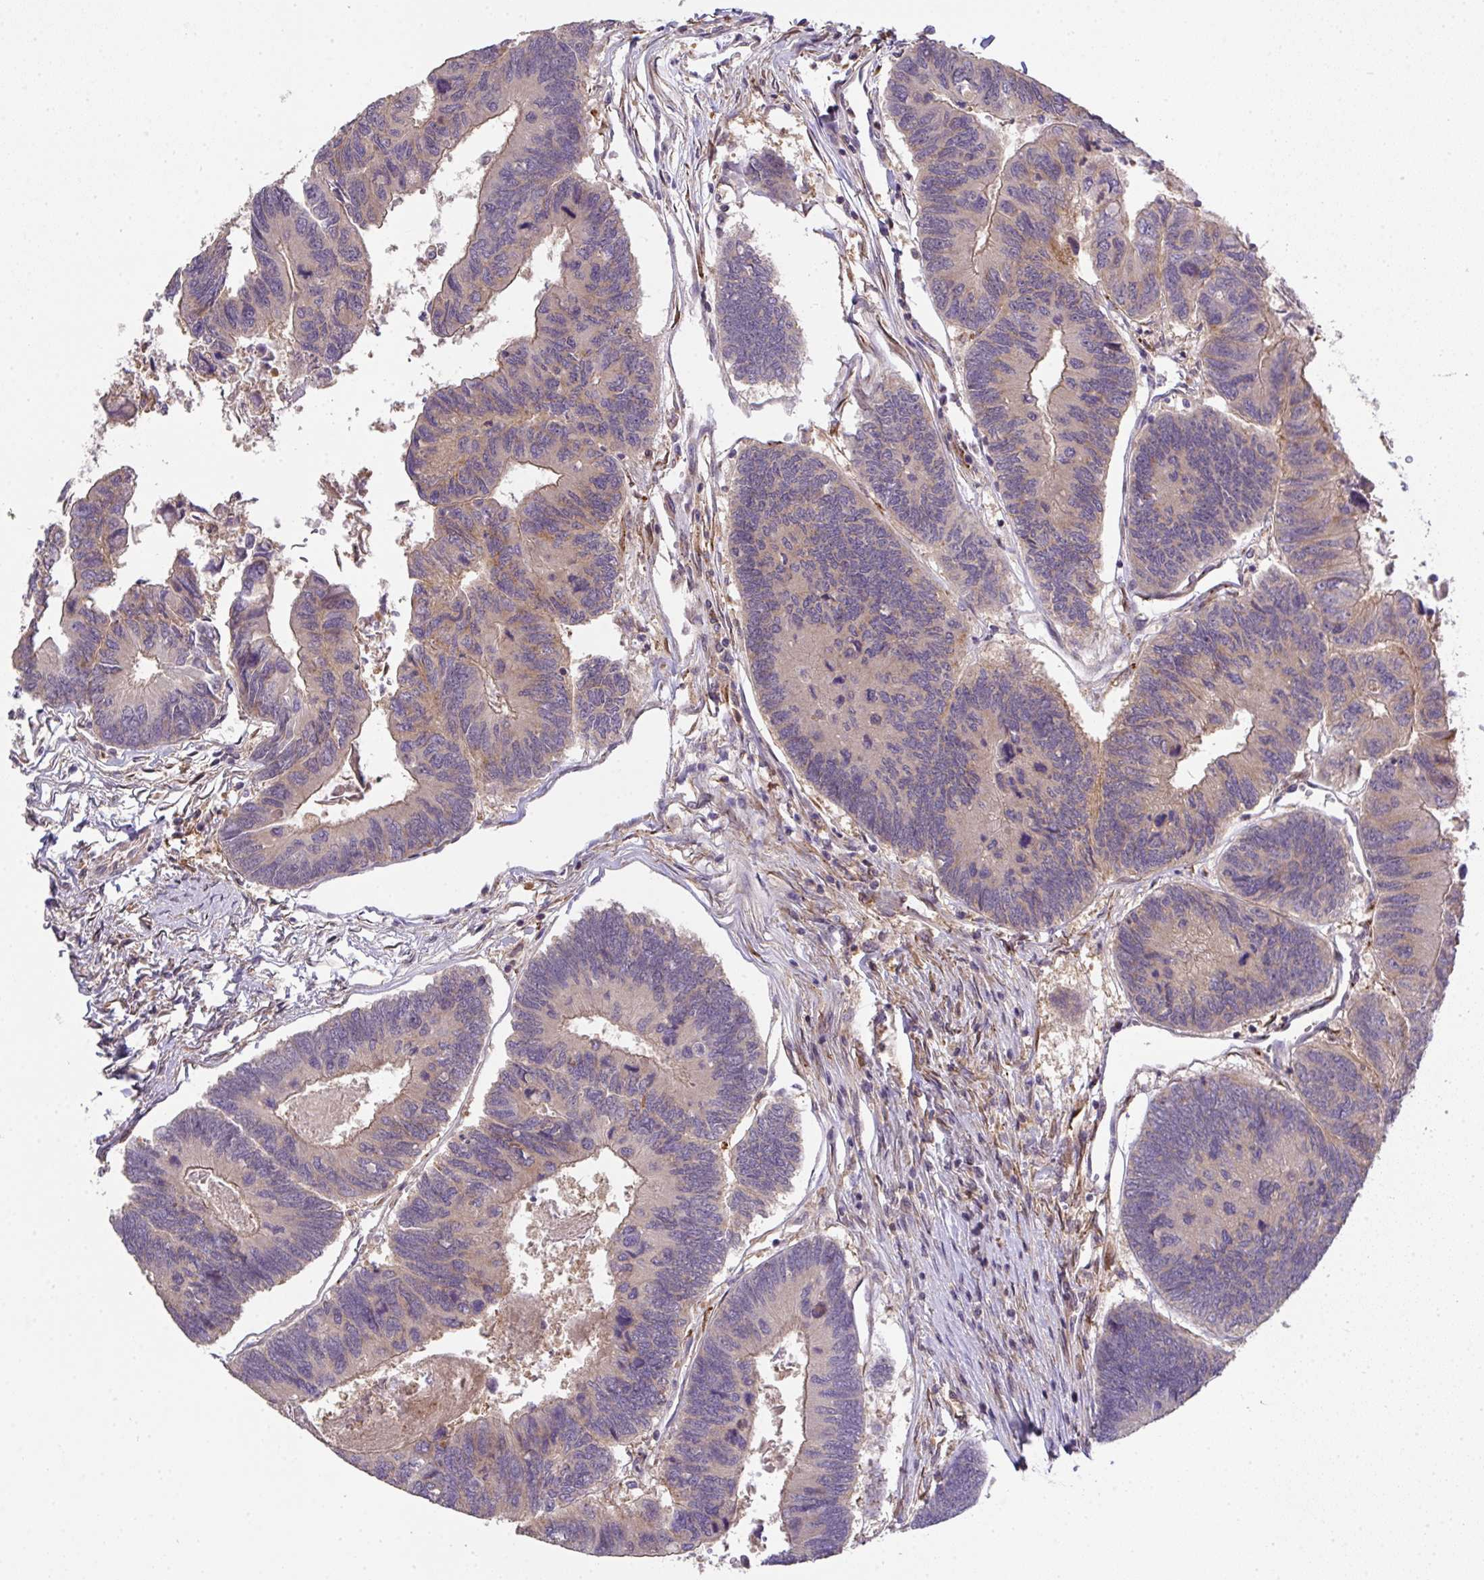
{"staining": {"intensity": "moderate", "quantity": "<25%", "location": "cytoplasmic/membranous"}, "tissue": "colorectal cancer", "cell_type": "Tumor cells", "image_type": "cancer", "snomed": [{"axis": "morphology", "description": "Adenocarcinoma, NOS"}, {"axis": "topography", "description": "Colon"}], "caption": "IHC staining of colorectal cancer, which reveals low levels of moderate cytoplasmic/membranous staining in approximately <25% of tumor cells indicating moderate cytoplasmic/membranous protein staining. The staining was performed using DAB (3,3'-diaminobenzidine) (brown) for protein detection and nuclei were counterstained in hematoxylin (blue).", "gene": "EEF1AKMT1", "patient": {"sex": "female", "age": 67}}